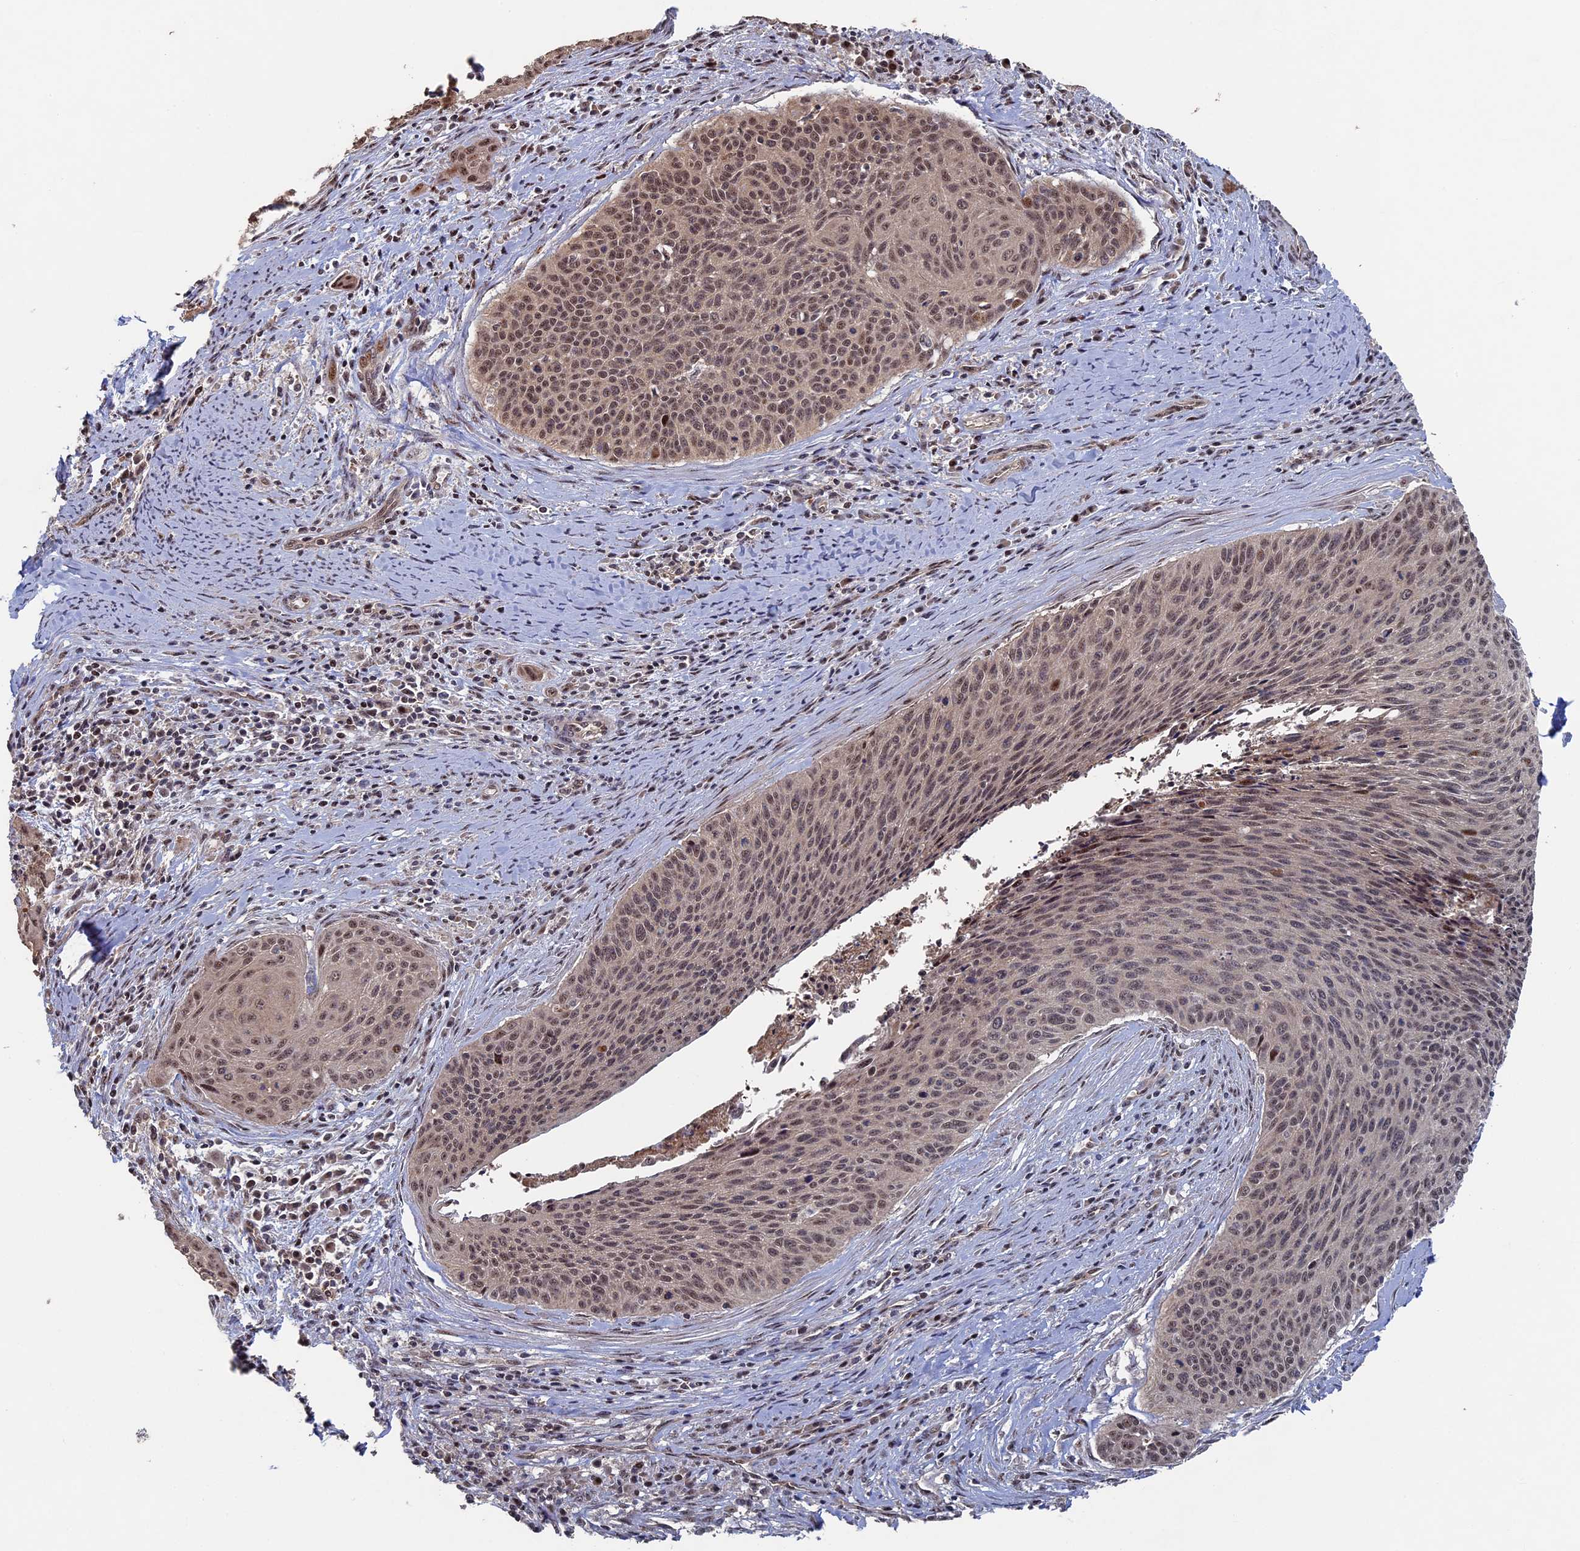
{"staining": {"intensity": "moderate", "quantity": ">75%", "location": "nuclear"}, "tissue": "cervical cancer", "cell_type": "Tumor cells", "image_type": "cancer", "snomed": [{"axis": "morphology", "description": "Squamous cell carcinoma, NOS"}, {"axis": "topography", "description": "Cervix"}], "caption": "About >75% of tumor cells in human cervical cancer demonstrate moderate nuclear protein positivity as visualized by brown immunohistochemical staining.", "gene": "KIAA1328", "patient": {"sex": "female", "age": 55}}